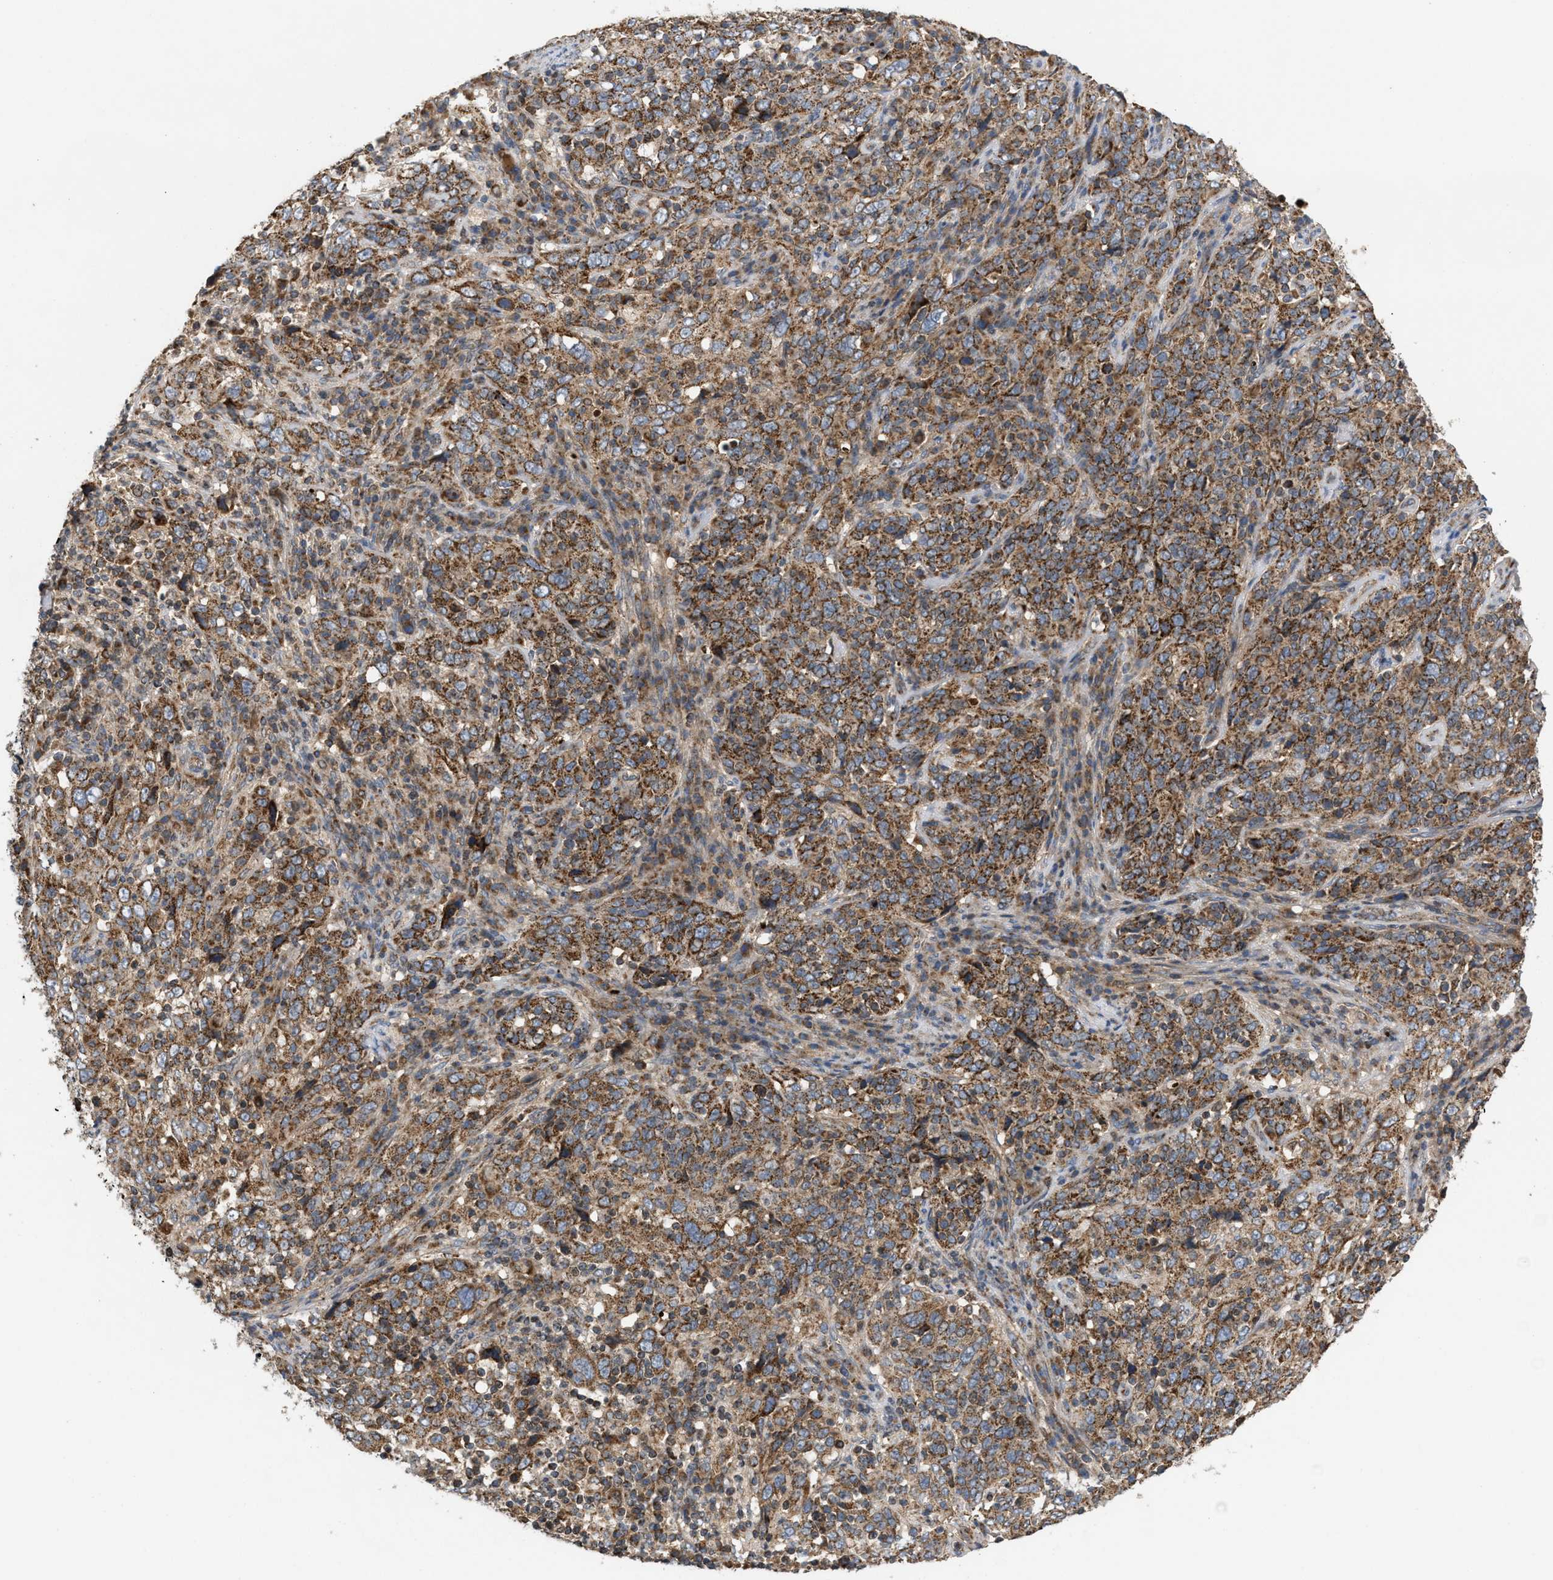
{"staining": {"intensity": "moderate", "quantity": ">75%", "location": "cytoplasmic/membranous"}, "tissue": "cervical cancer", "cell_type": "Tumor cells", "image_type": "cancer", "snomed": [{"axis": "morphology", "description": "Squamous cell carcinoma, NOS"}, {"axis": "topography", "description": "Cervix"}], "caption": "Brown immunohistochemical staining in human cervical squamous cell carcinoma exhibits moderate cytoplasmic/membranous positivity in approximately >75% of tumor cells. The staining is performed using DAB (3,3'-diaminobenzidine) brown chromogen to label protein expression. The nuclei are counter-stained blue using hematoxylin.", "gene": "TACO1", "patient": {"sex": "female", "age": 46}}